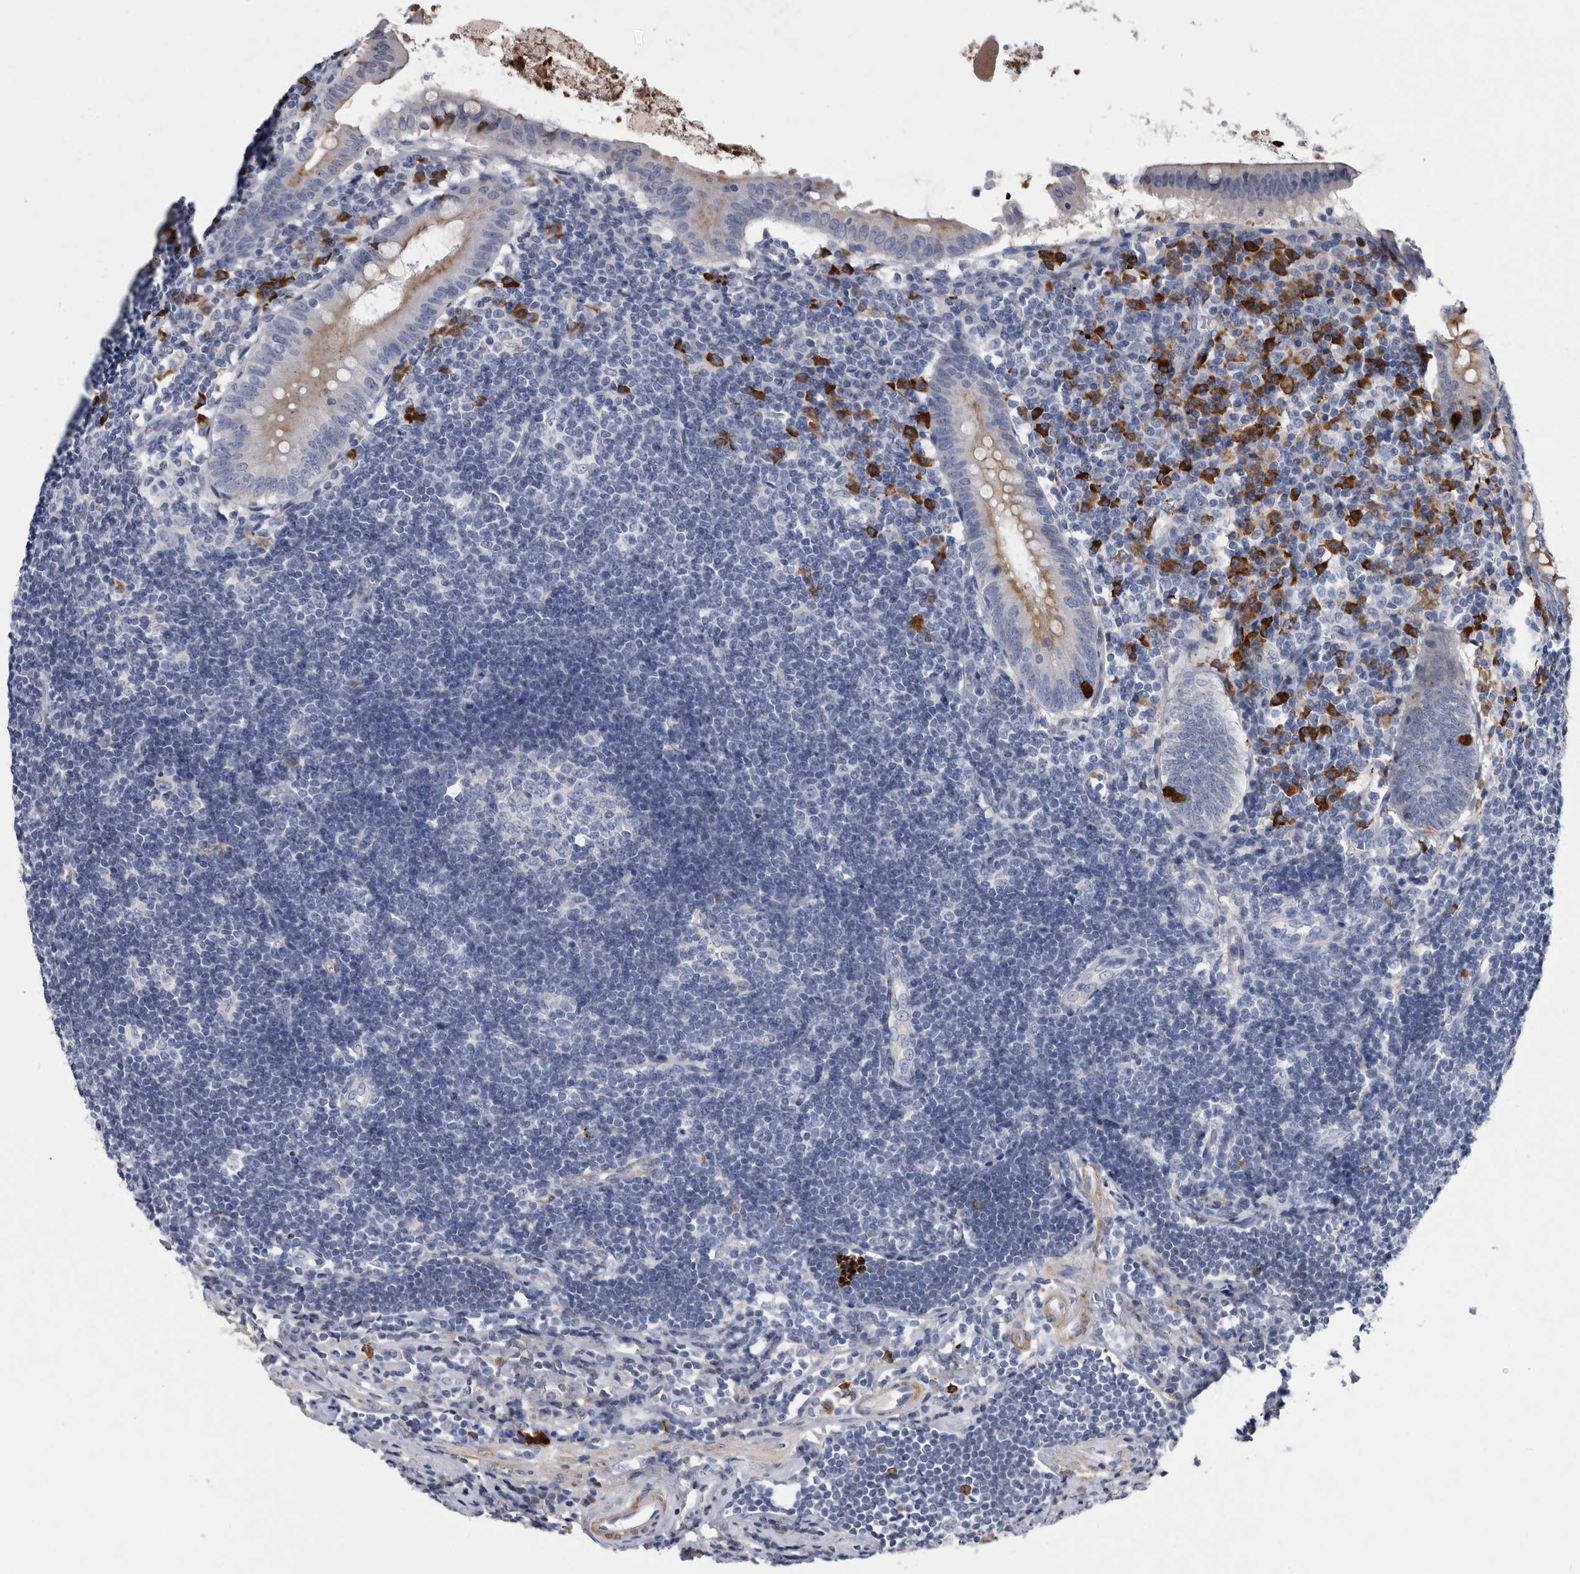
{"staining": {"intensity": "weak", "quantity": "<25%", "location": "cytoplasmic/membranous"}, "tissue": "appendix", "cell_type": "Glandular cells", "image_type": "normal", "snomed": [{"axis": "morphology", "description": "Normal tissue, NOS"}, {"axis": "topography", "description": "Appendix"}], "caption": "The IHC photomicrograph has no significant expression in glandular cells of appendix. (Stains: DAB IHC with hematoxylin counter stain, Microscopy: brightfield microscopy at high magnification).", "gene": "BTBD6", "patient": {"sex": "female", "age": 54}}